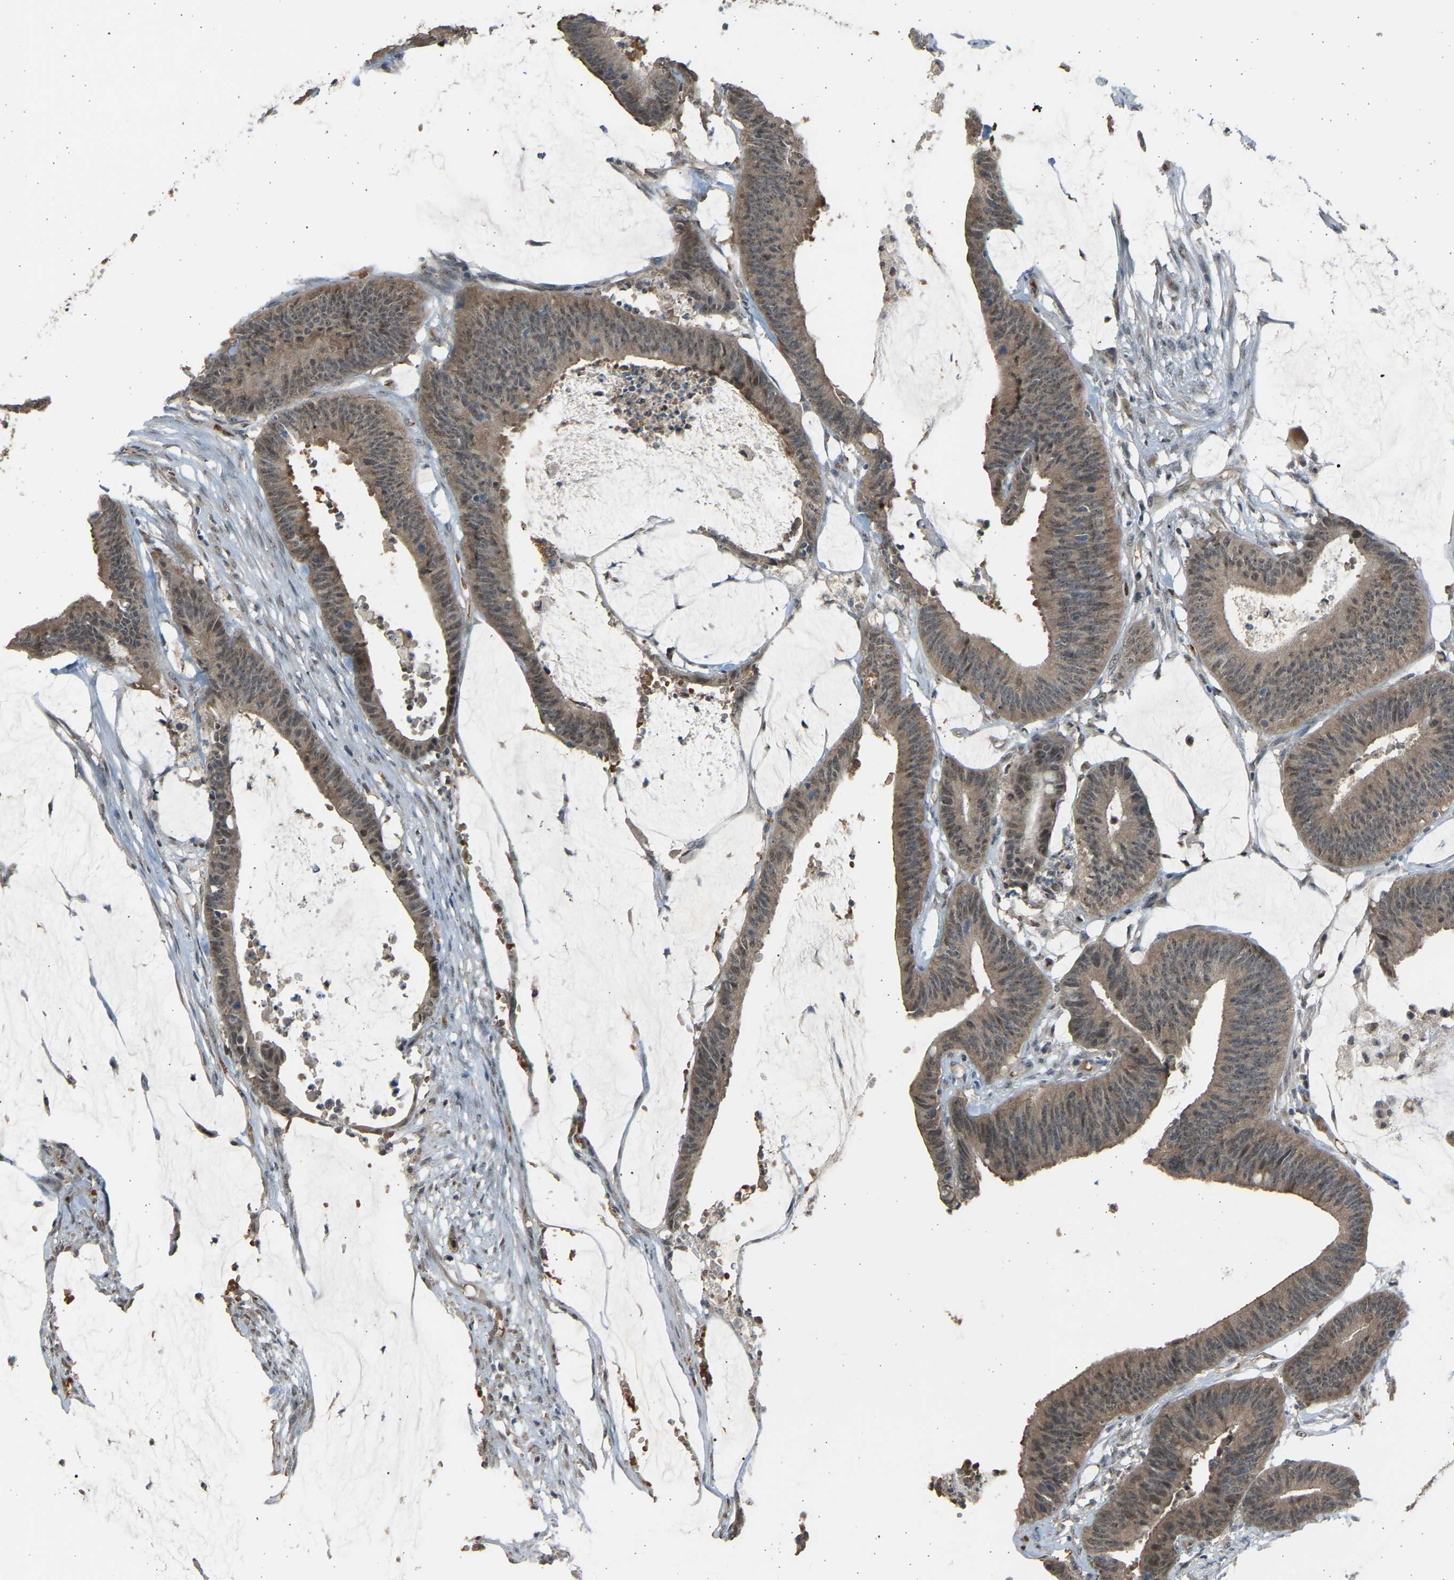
{"staining": {"intensity": "weak", "quantity": ">75%", "location": "nuclear"}, "tissue": "colorectal cancer", "cell_type": "Tumor cells", "image_type": "cancer", "snomed": [{"axis": "morphology", "description": "Adenocarcinoma, NOS"}, {"axis": "topography", "description": "Rectum"}], "caption": "Protein analysis of colorectal cancer (adenocarcinoma) tissue displays weak nuclear positivity in about >75% of tumor cells. (brown staining indicates protein expression, while blue staining denotes nuclei).", "gene": "BIRC2", "patient": {"sex": "female", "age": 66}}